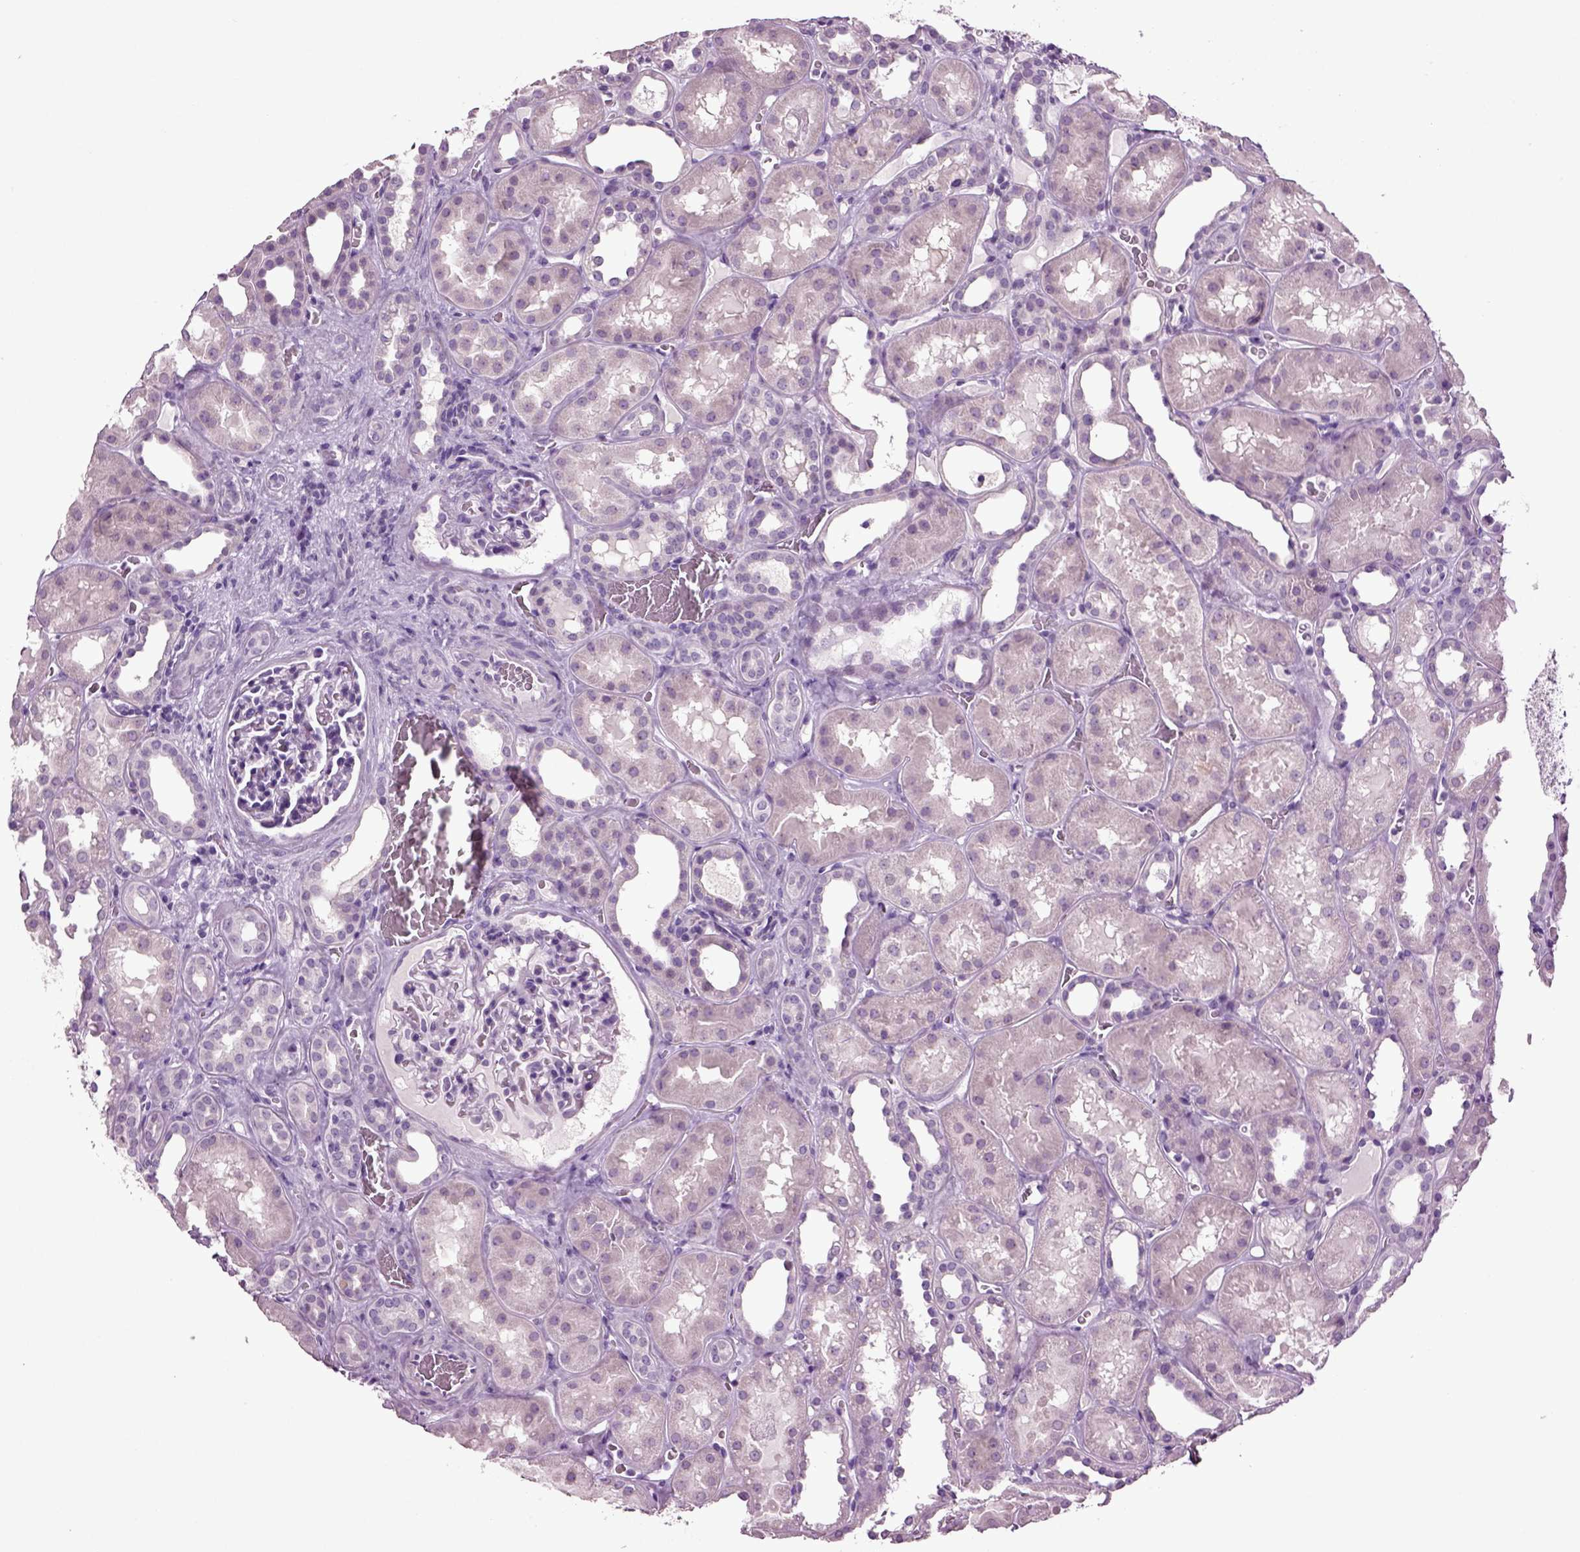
{"staining": {"intensity": "negative", "quantity": "none", "location": "none"}, "tissue": "kidney", "cell_type": "Cells in glomeruli", "image_type": "normal", "snomed": [{"axis": "morphology", "description": "Normal tissue, NOS"}, {"axis": "topography", "description": "Kidney"}], "caption": "Kidney stained for a protein using IHC exhibits no positivity cells in glomeruli.", "gene": "SLC17A6", "patient": {"sex": "female", "age": 41}}